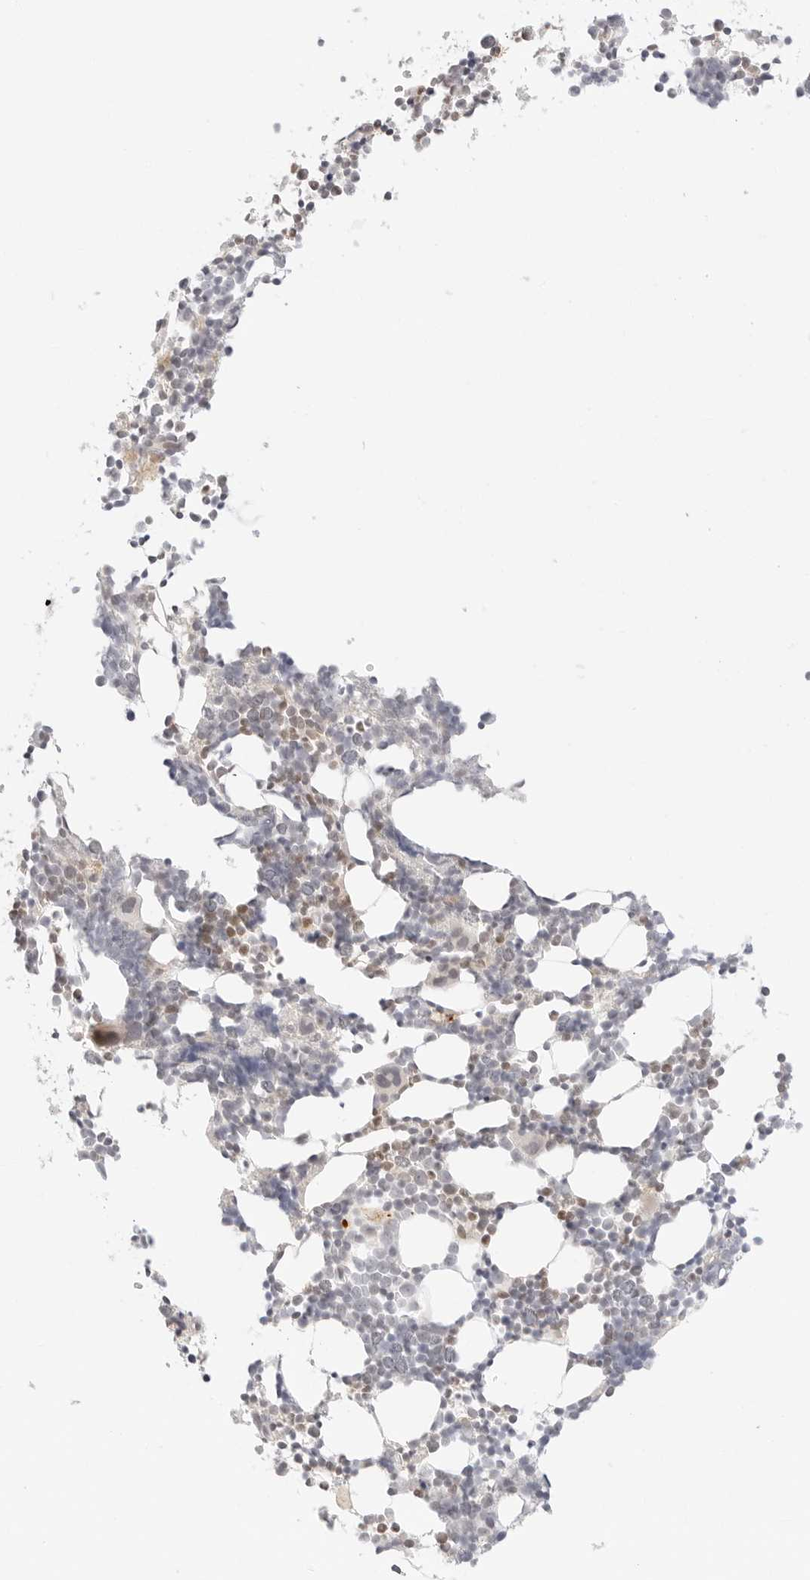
{"staining": {"intensity": "moderate", "quantity": "25%-75%", "location": "cytoplasmic/membranous,nuclear"}, "tissue": "bone marrow", "cell_type": "Hematopoietic cells", "image_type": "normal", "snomed": [{"axis": "morphology", "description": "Normal tissue, NOS"}, {"axis": "morphology", "description": "Inflammation, NOS"}, {"axis": "topography", "description": "Bone marrow"}], "caption": "This photomicrograph exhibits normal bone marrow stained with immunohistochemistry (IHC) to label a protein in brown. The cytoplasmic/membranous,nuclear of hematopoietic cells show moderate positivity for the protein. Nuclei are counter-stained blue.", "gene": "RPS6KL1", "patient": {"sex": "male", "age": 21}}